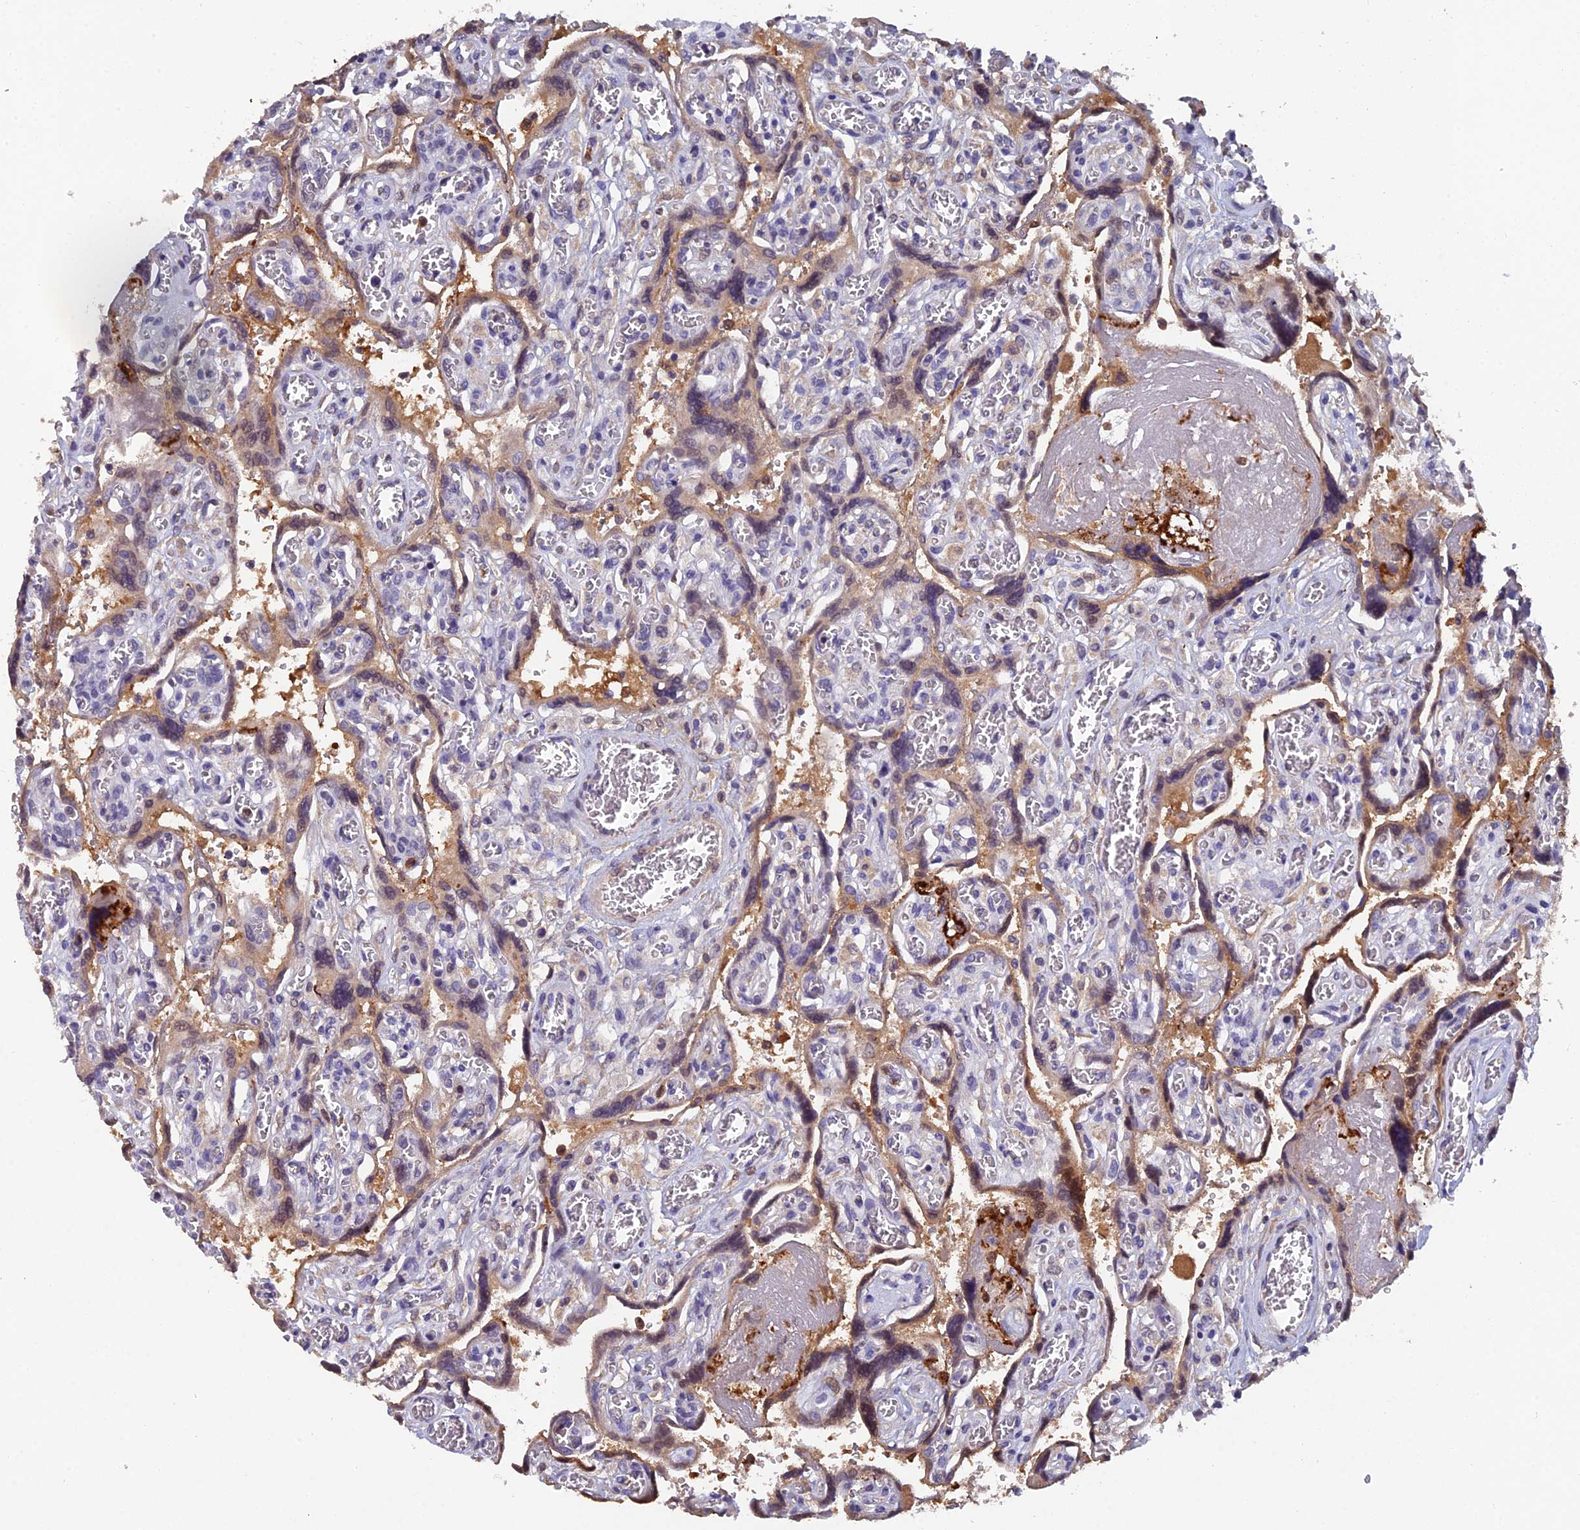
{"staining": {"intensity": "strong", "quantity": "<25%", "location": "cytoplasmic/membranous,nuclear"}, "tissue": "placenta", "cell_type": "Trophoblastic cells", "image_type": "normal", "snomed": [{"axis": "morphology", "description": "Normal tissue, NOS"}, {"axis": "topography", "description": "Placenta"}], "caption": "Placenta stained with DAB immunohistochemistry (IHC) displays medium levels of strong cytoplasmic/membranous,nuclear expression in about <25% of trophoblastic cells.", "gene": "GALK2", "patient": {"sex": "female", "age": 39}}